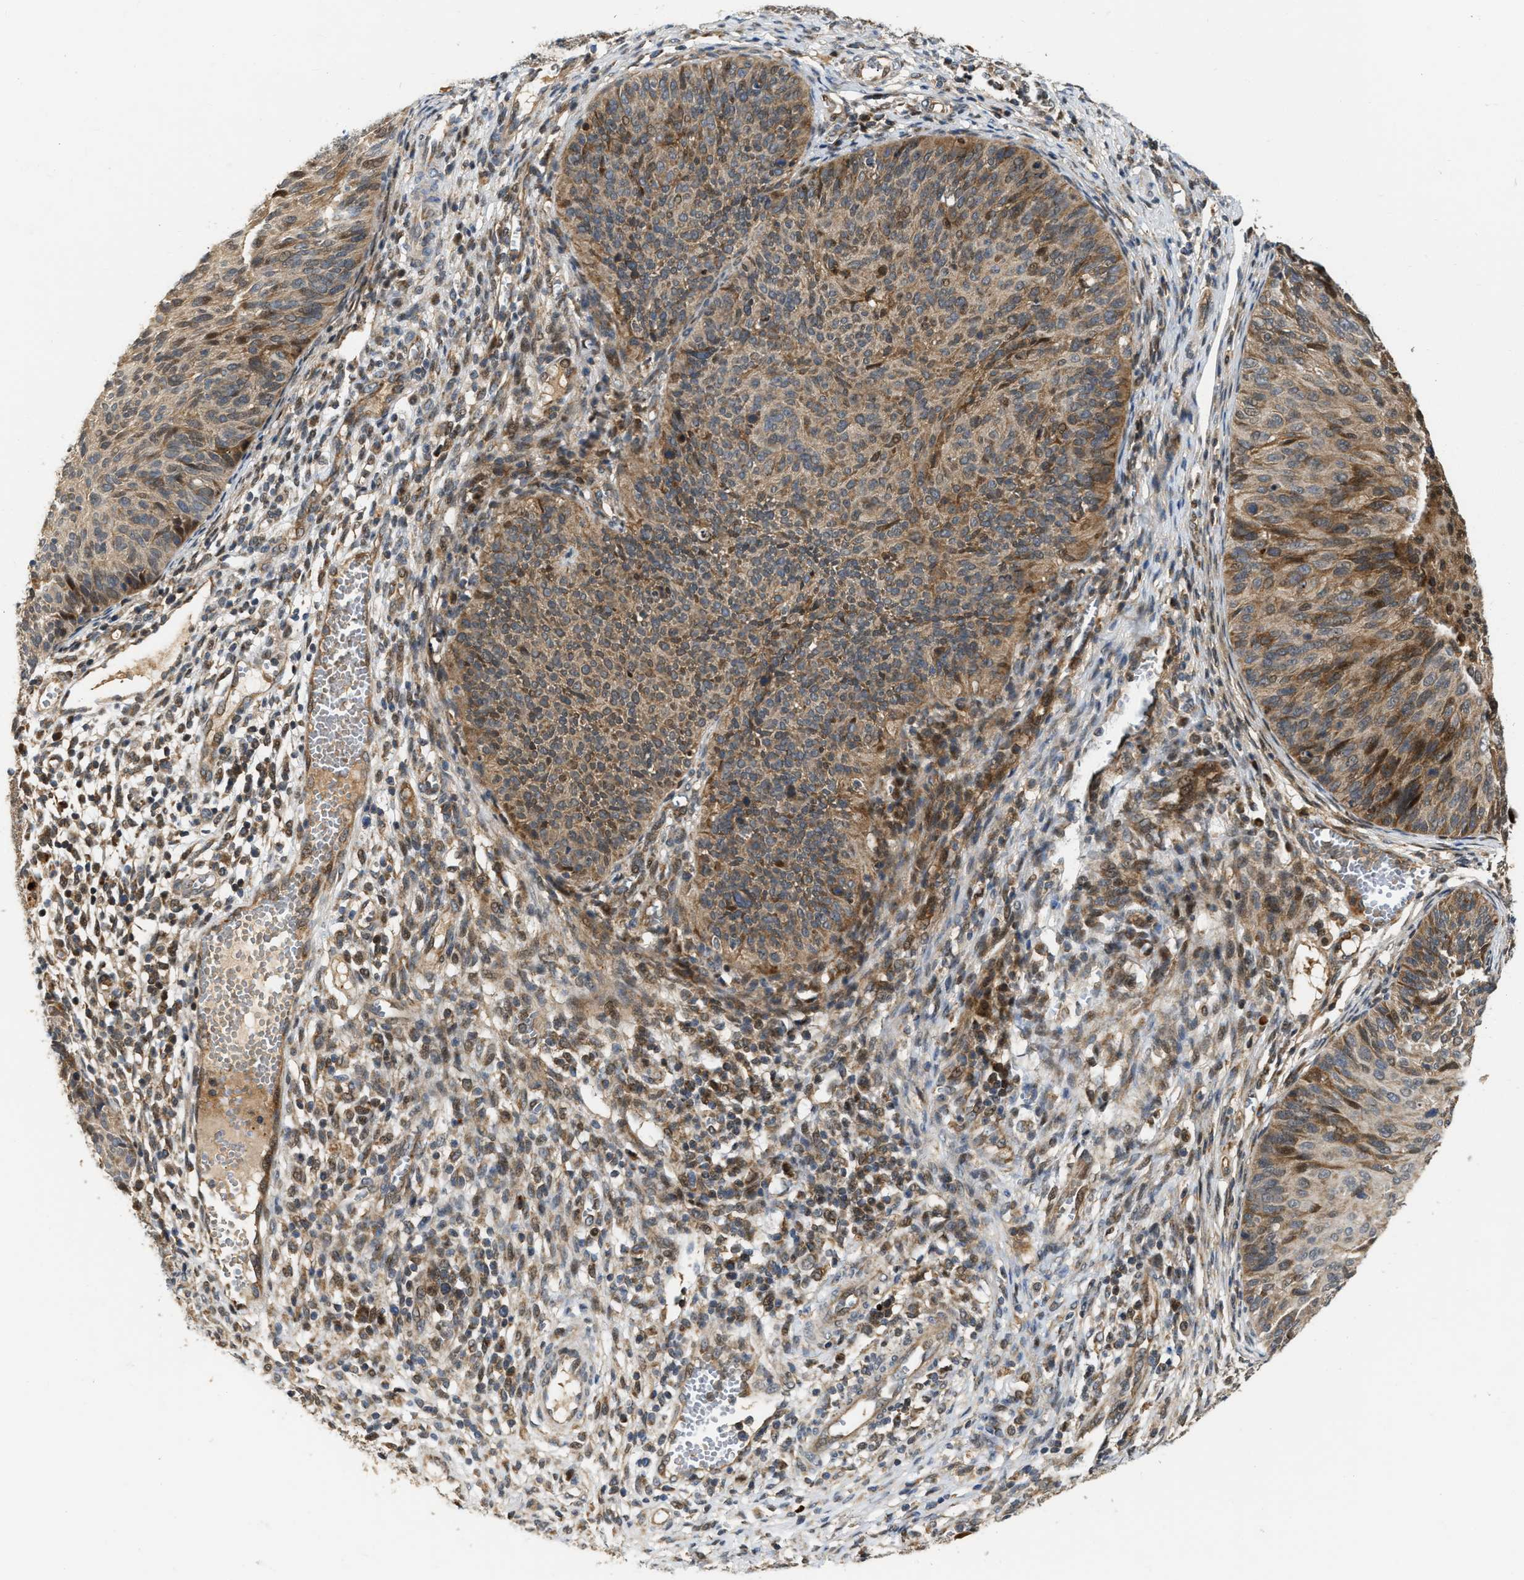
{"staining": {"intensity": "moderate", "quantity": ">75%", "location": "cytoplasmic/membranous"}, "tissue": "cervical cancer", "cell_type": "Tumor cells", "image_type": "cancer", "snomed": [{"axis": "morphology", "description": "Squamous cell carcinoma, NOS"}, {"axis": "topography", "description": "Cervix"}], "caption": "Immunohistochemistry (IHC) of cervical cancer (squamous cell carcinoma) displays medium levels of moderate cytoplasmic/membranous positivity in about >75% of tumor cells.", "gene": "EXTL2", "patient": {"sex": "female", "age": 36}}